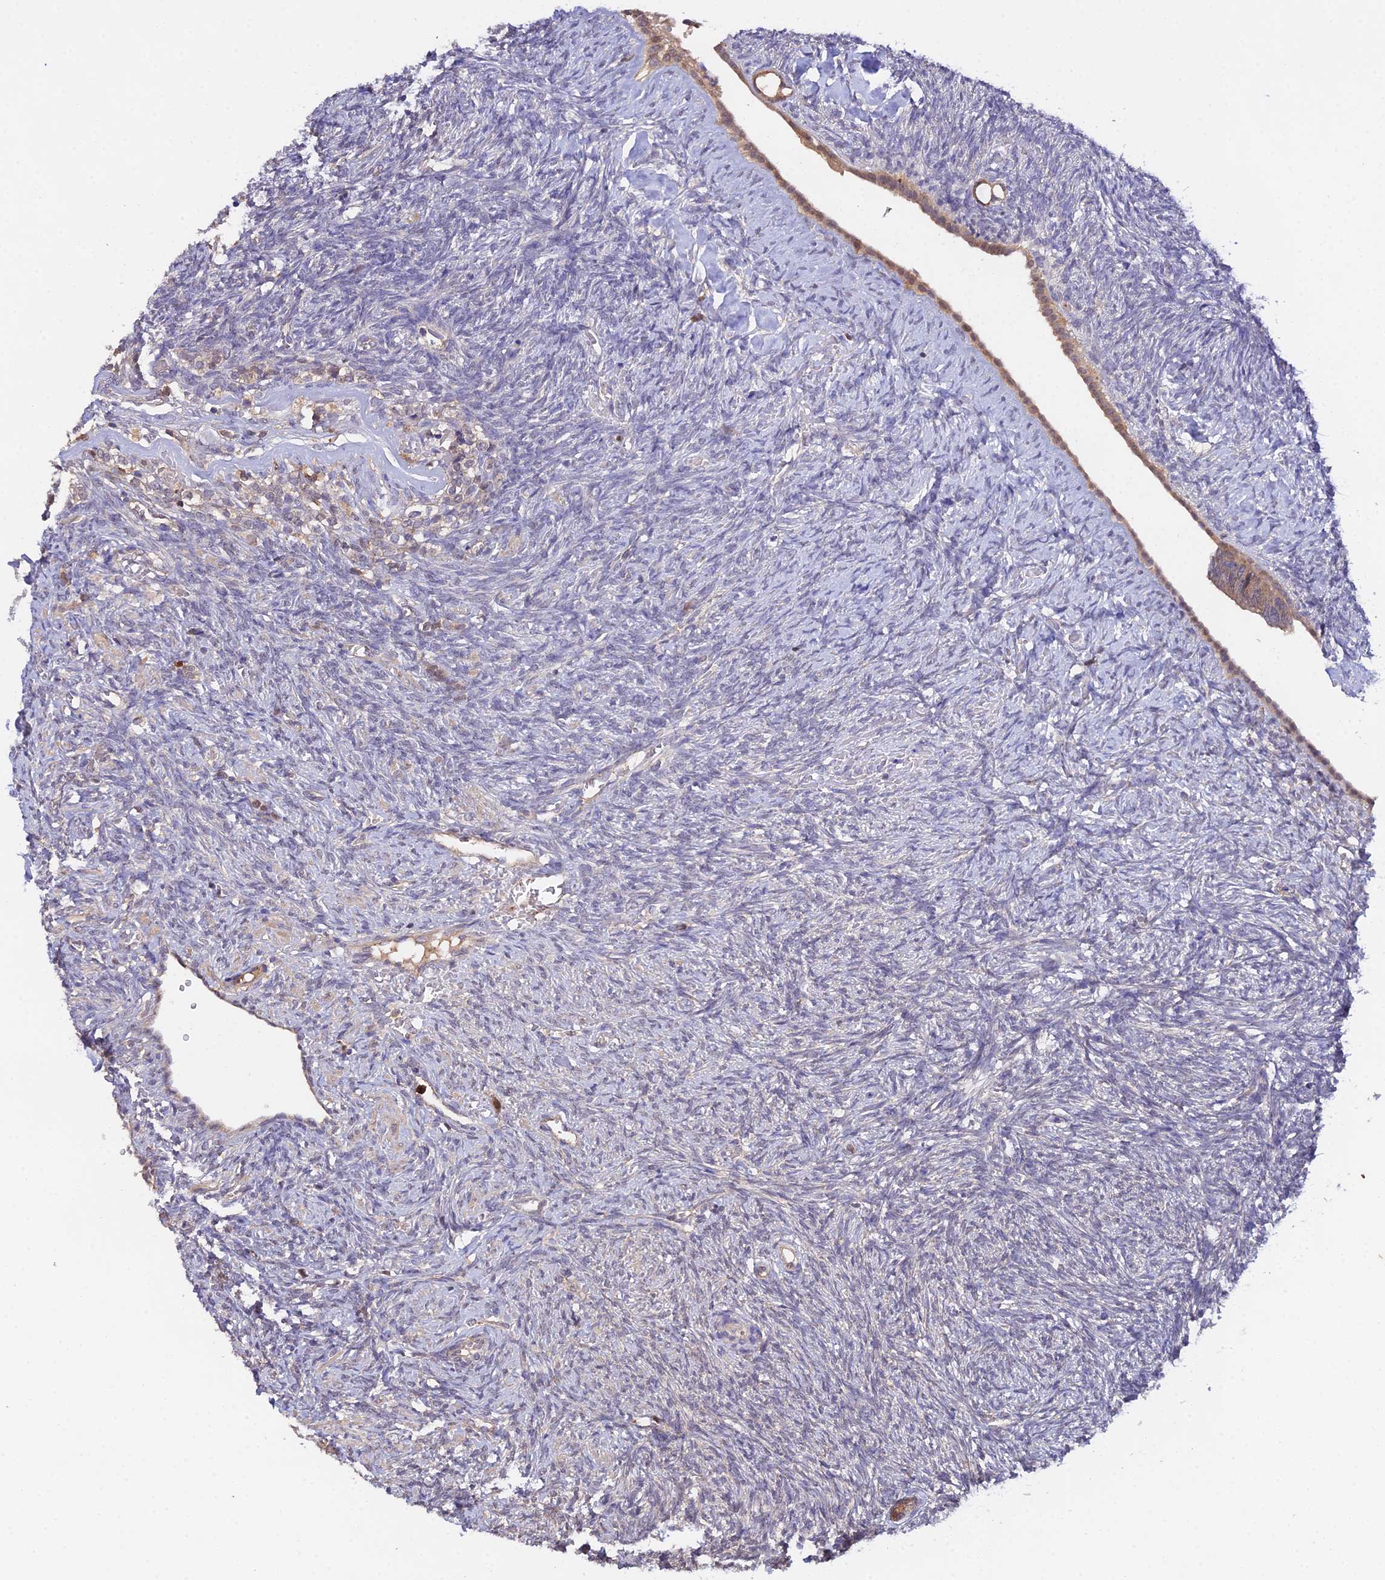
{"staining": {"intensity": "negative", "quantity": "none", "location": "none"}, "tissue": "ovary", "cell_type": "Ovarian stroma cells", "image_type": "normal", "snomed": [{"axis": "morphology", "description": "Normal tissue, NOS"}, {"axis": "topography", "description": "Ovary"}], "caption": "This is an immunohistochemistry (IHC) photomicrograph of normal human ovary. There is no positivity in ovarian stroma cells.", "gene": "FBP1", "patient": {"sex": "female", "age": 41}}